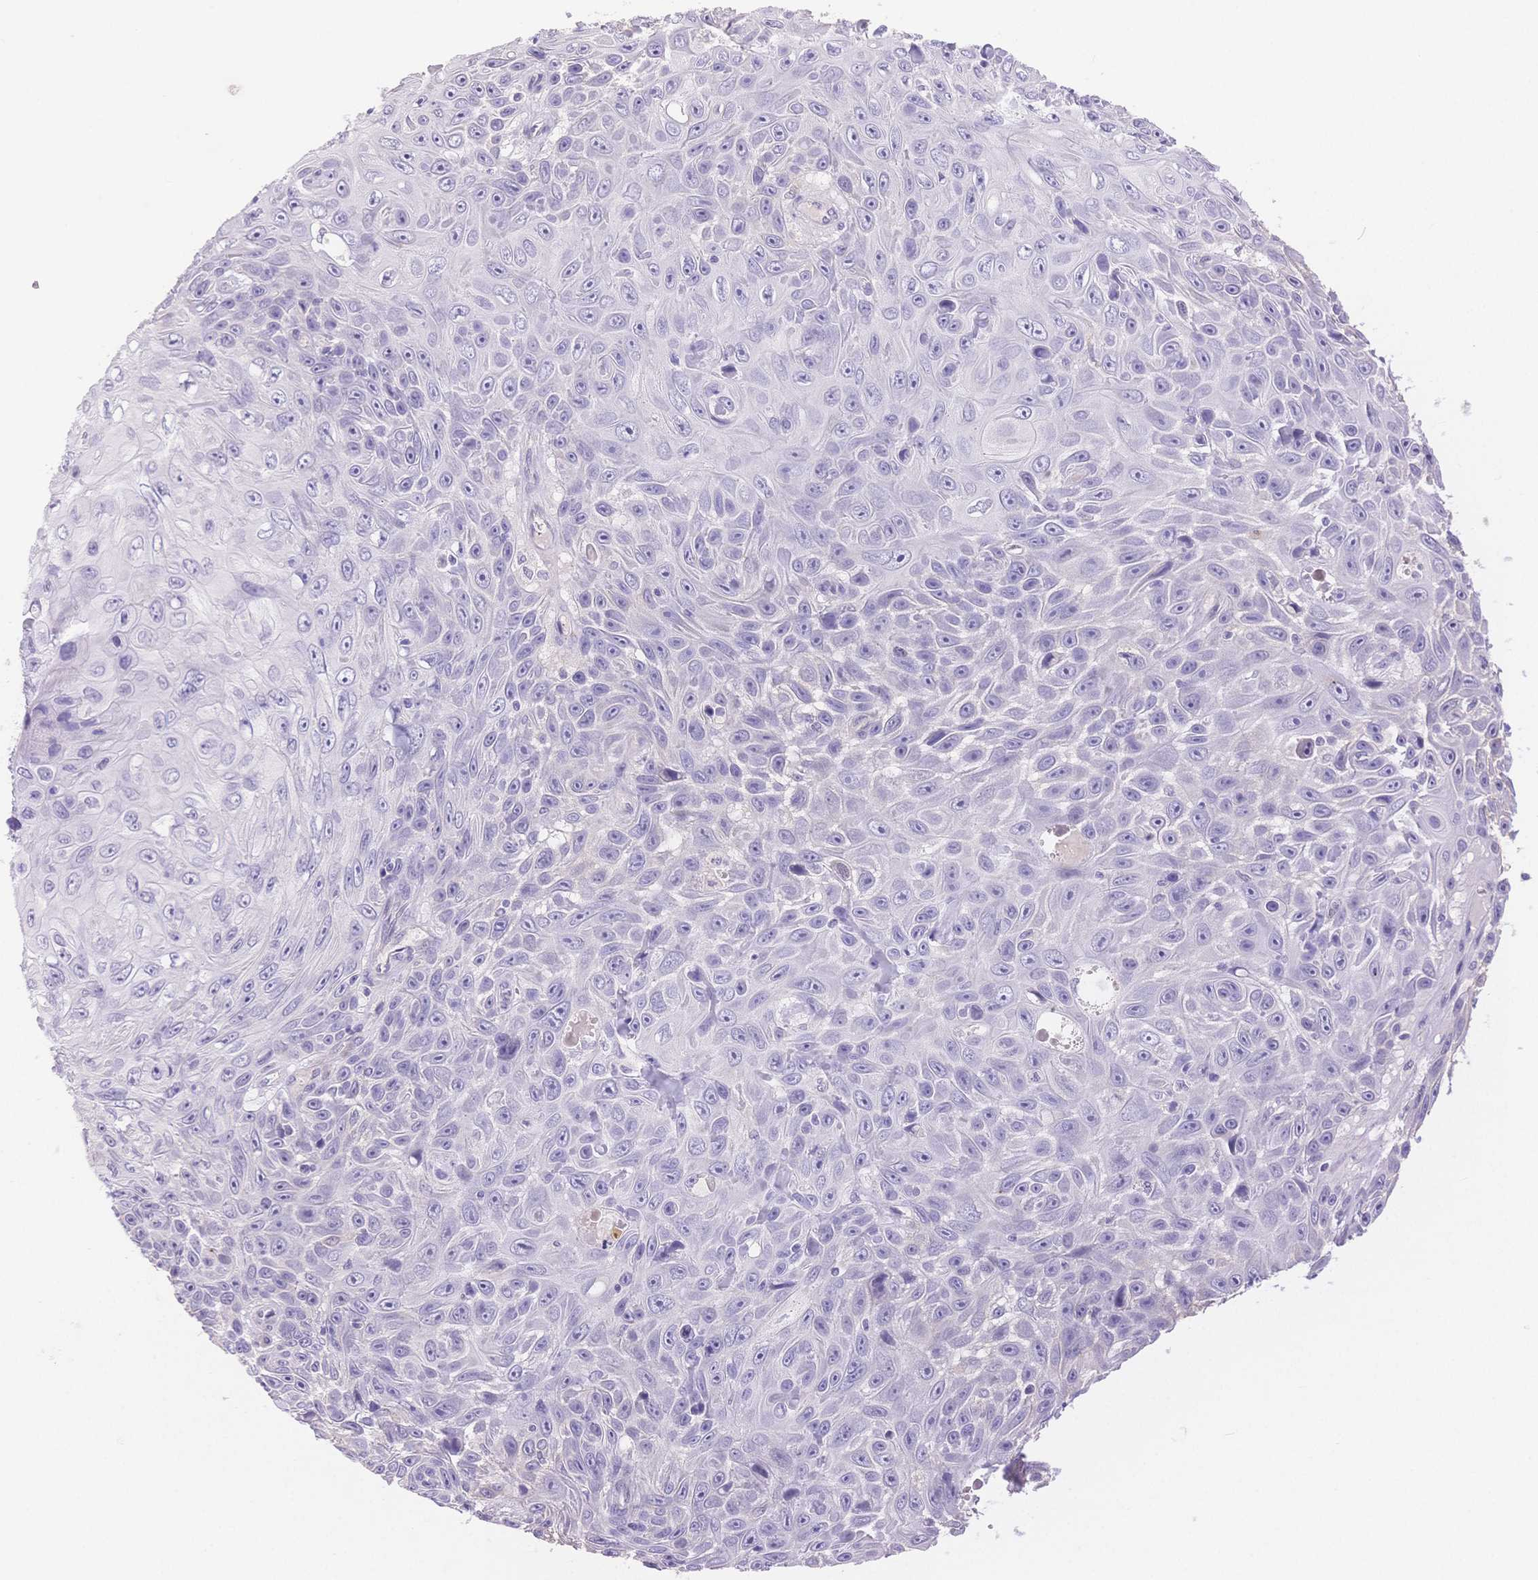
{"staining": {"intensity": "negative", "quantity": "none", "location": "none"}, "tissue": "skin cancer", "cell_type": "Tumor cells", "image_type": "cancer", "snomed": [{"axis": "morphology", "description": "Squamous cell carcinoma, NOS"}, {"axis": "topography", "description": "Skin"}], "caption": "DAB immunohistochemical staining of skin squamous cell carcinoma shows no significant positivity in tumor cells.", "gene": "MYOM1", "patient": {"sex": "male", "age": 82}}